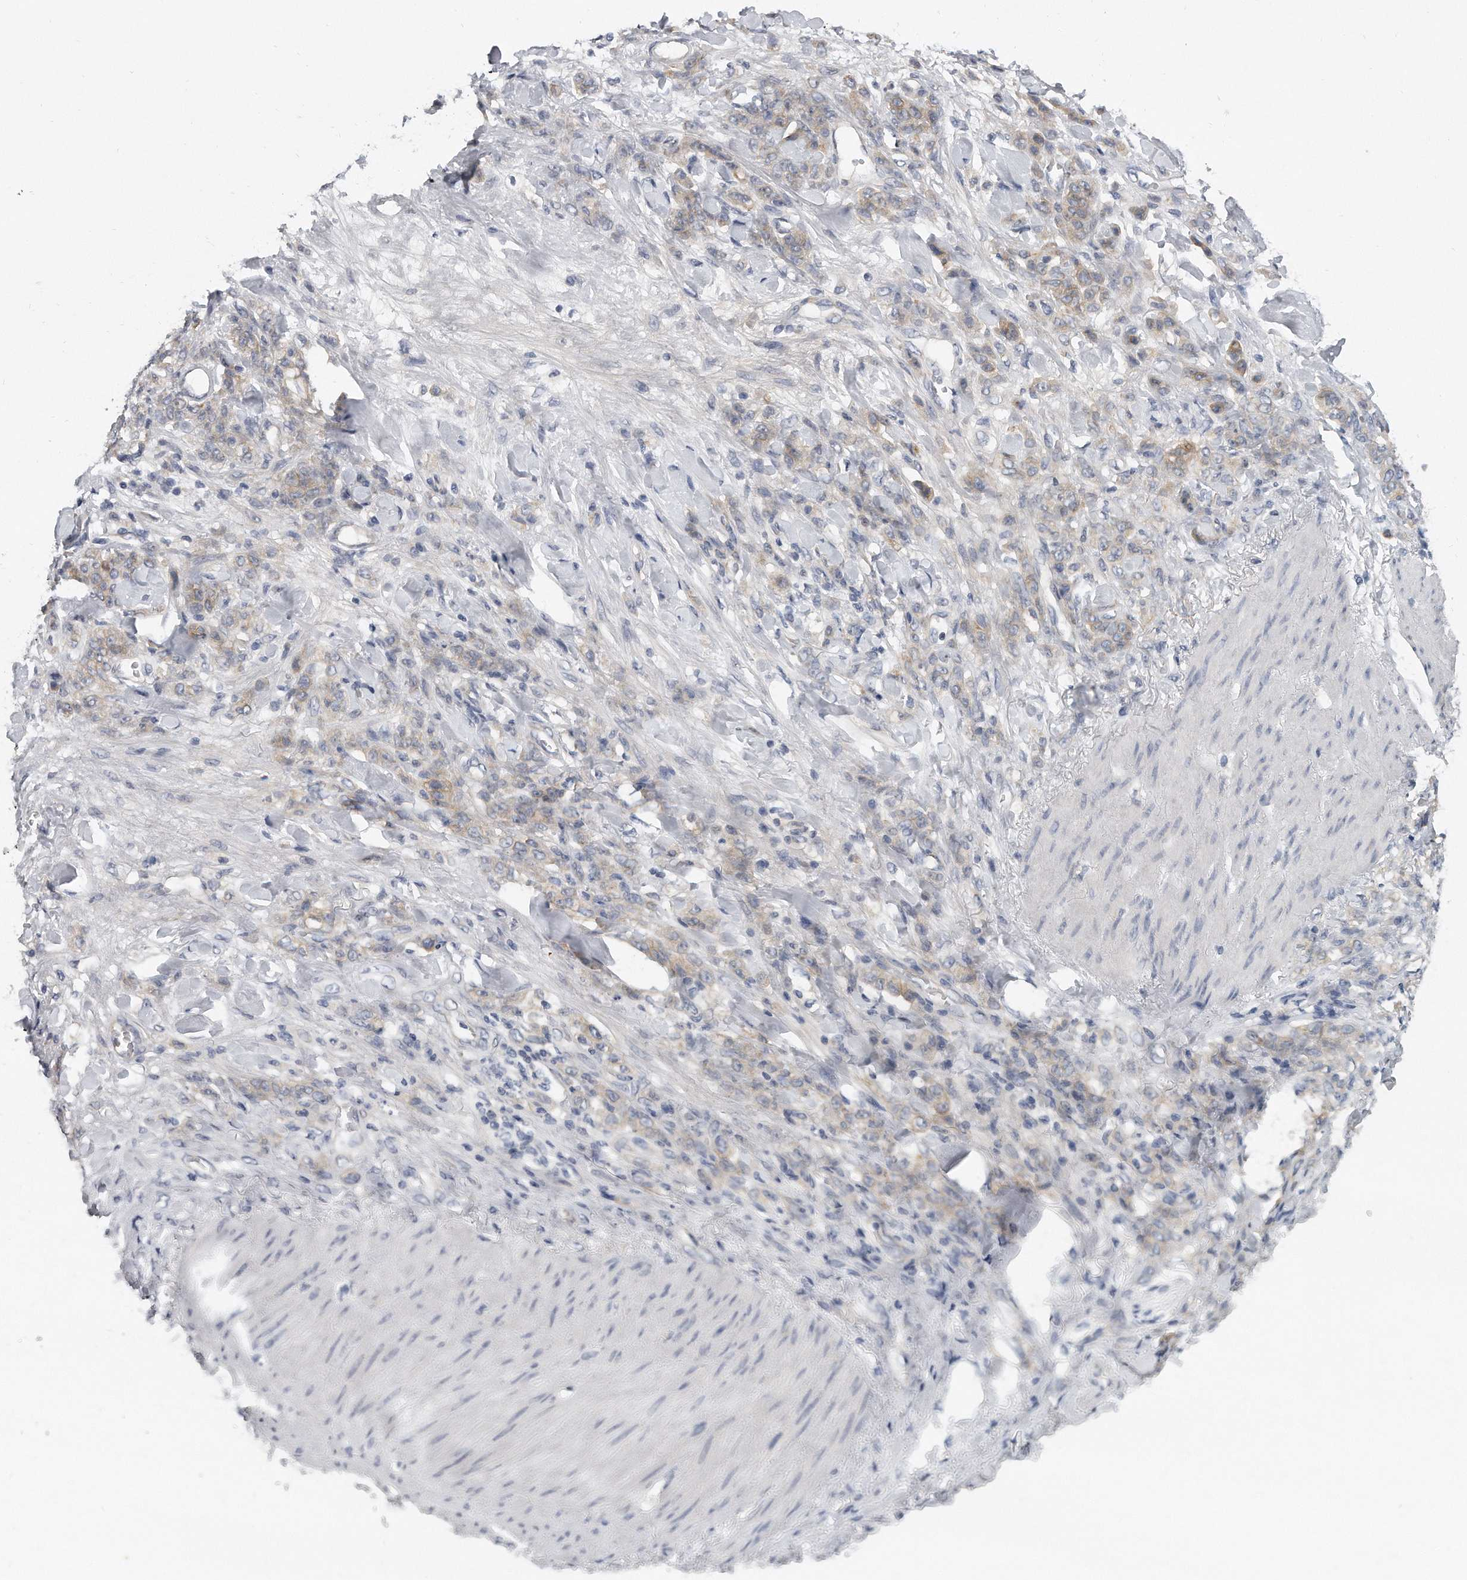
{"staining": {"intensity": "weak", "quantity": "<25%", "location": "cytoplasmic/membranous"}, "tissue": "stomach cancer", "cell_type": "Tumor cells", "image_type": "cancer", "snomed": [{"axis": "morphology", "description": "Normal tissue, NOS"}, {"axis": "morphology", "description": "Adenocarcinoma, NOS"}, {"axis": "topography", "description": "Stomach"}], "caption": "Human stomach adenocarcinoma stained for a protein using immunohistochemistry reveals no staining in tumor cells.", "gene": "PLEKHA6", "patient": {"sex": "male", "age": 82}}